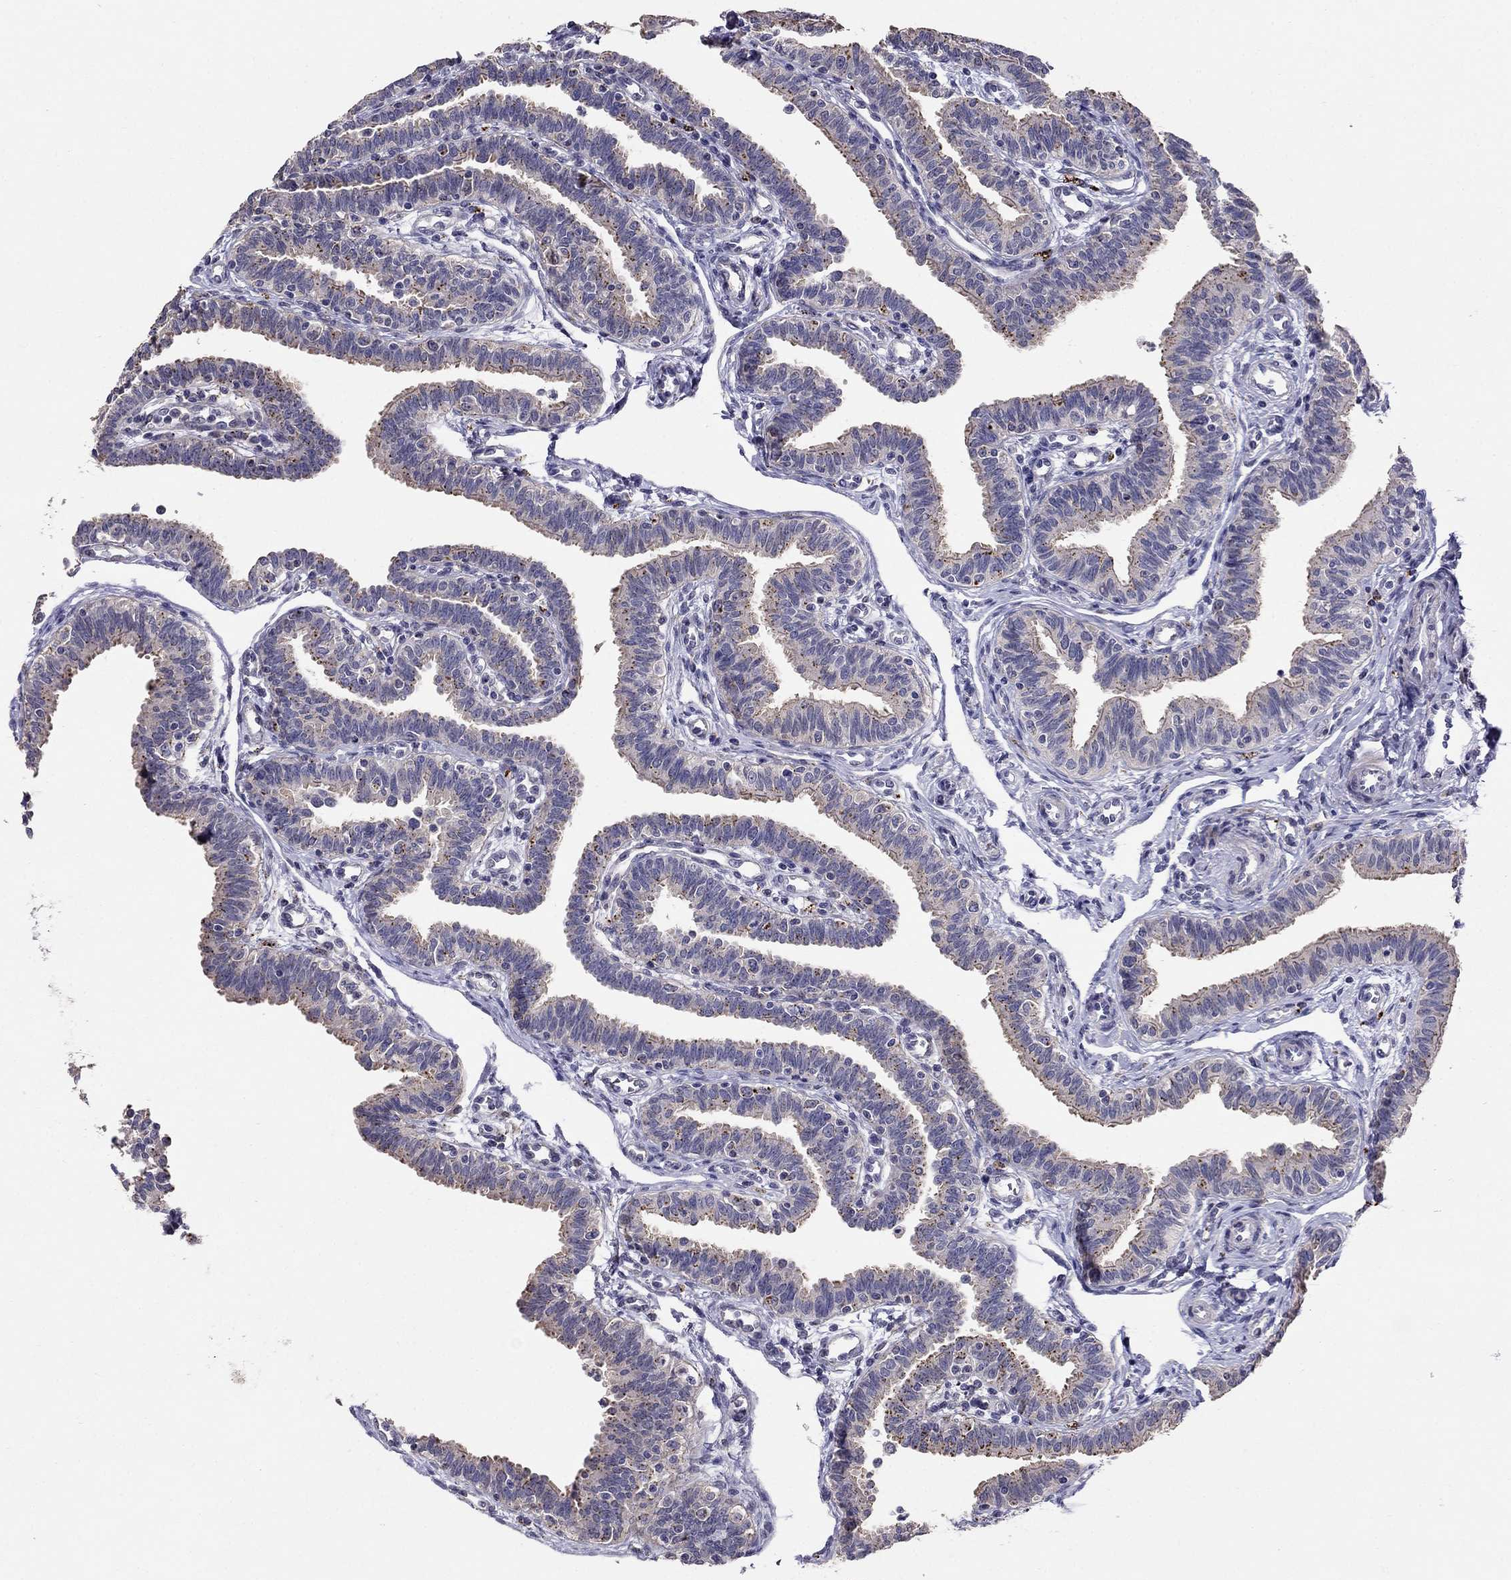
{"staining": {"intensity": "moderate", "quantity": "<25%", "location": "cytoplasmic/membranous"}, "tissue": "fallopian tube", "cell_type": "Glandular cells", "image_type": "normal", "snomed": [{"axis": "morphology", "description": "Normal tissue, NOS"}, {"axis": "topography", "description": "Fallopian tube"}], "caption": "DAB immunohistochemical staining of unremarkable fallopian tube displays moderate cytoplasmic/membranous protein staining in about <25% of glandular cells.", "gene": "MAGEB4", "patient": {"sex": "female", "age": 36}}